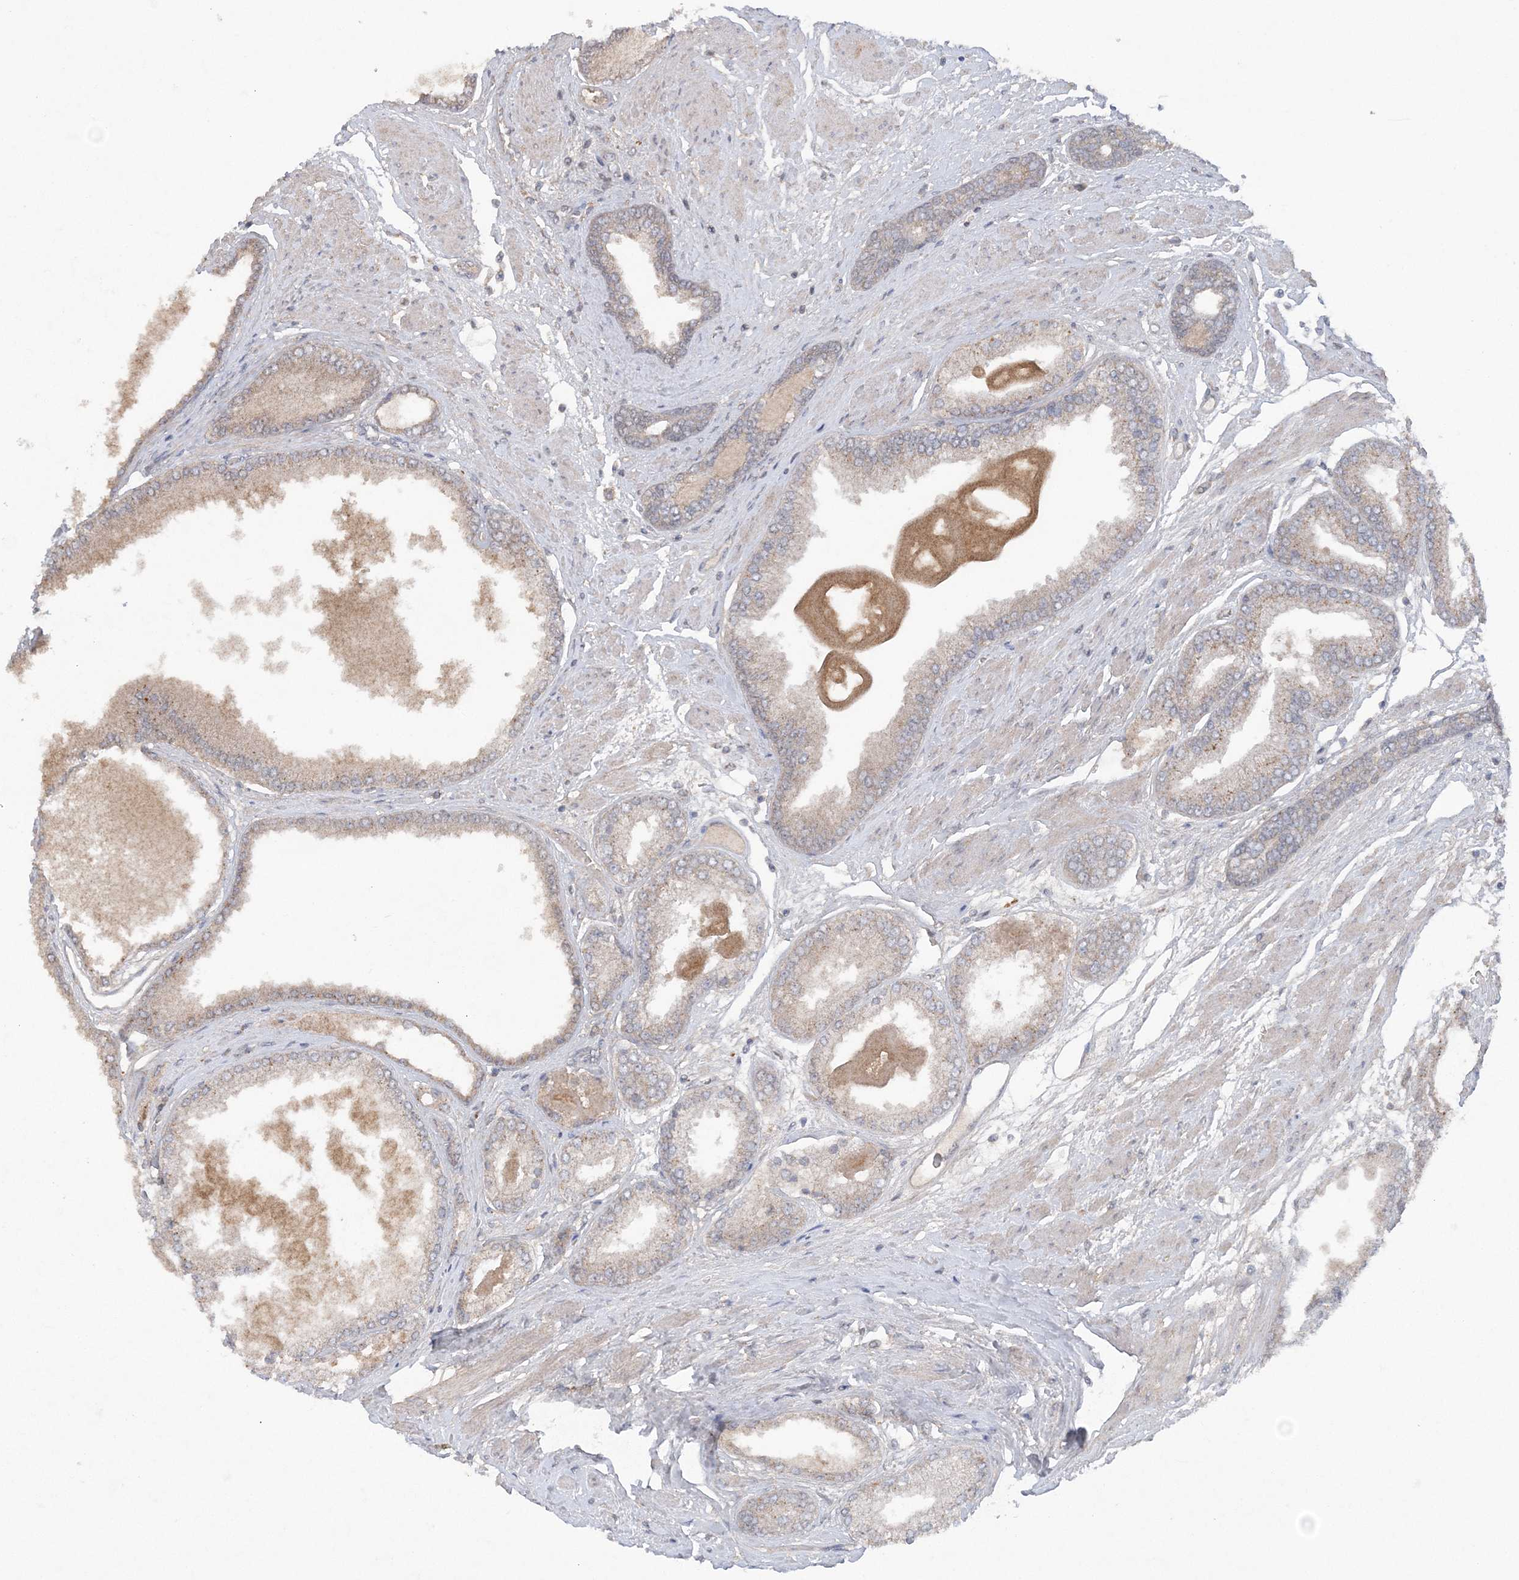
{"staining": {"intensity": "weak", "quantity": "25%-75%", "location": "cytoplasmic/membranous"}, "tissue": "prostate cancer", "cell_type": "Tumor cells", "image_type": "cancer", "snomed": [{"axis": "morphology", "description": "Adenocarcinoma, High grade"}, {"axis": "topography", "description": "Prostate"}], "caption": "Immunohistochemical staining of human prostate cancer (high-grade adenocarcinoma) displays low levels of weak cytoplasmic/membranous protein staining in approximately 25%-75% of tumor cells.", "gene": "C1RL", "patient": {"sex": "male", "age": 59}}